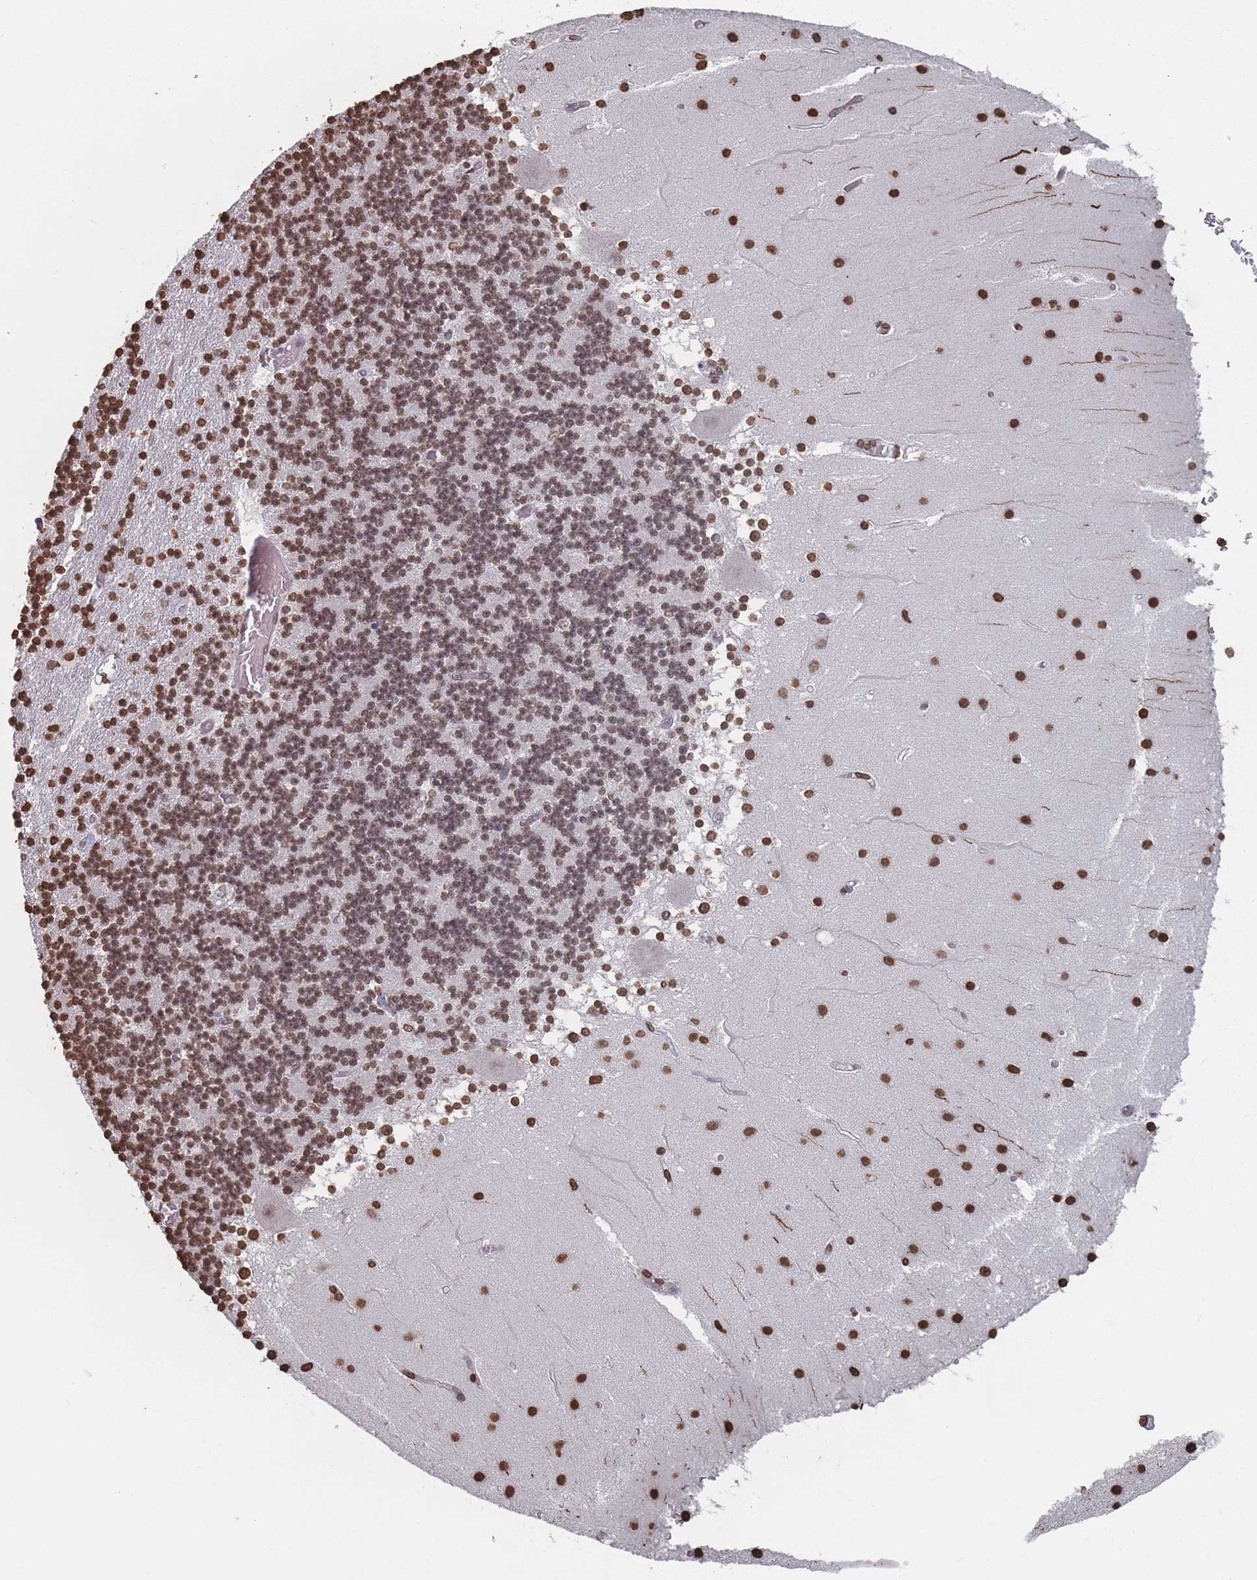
{"staining": {"intensity": "moderate", "quantity": ">75%", "location": "nuclear"}, "tissue": "cerebellum", "cell_type": "Cells in granular layer", "image_type": "normal", "snomed": [{"axis": "morphology", "description": "Normal tissue, NOS"}, {"axis": "topography", "description": "Cerebellum"}], "caption": "Cells in granular layer show moderate nuclear expression in about >75% of cells in normal cerebellum. Nuclei are stained in blue.", "gene": "PLEKHG5", "patient": {"sex": "female", "age": 28}}